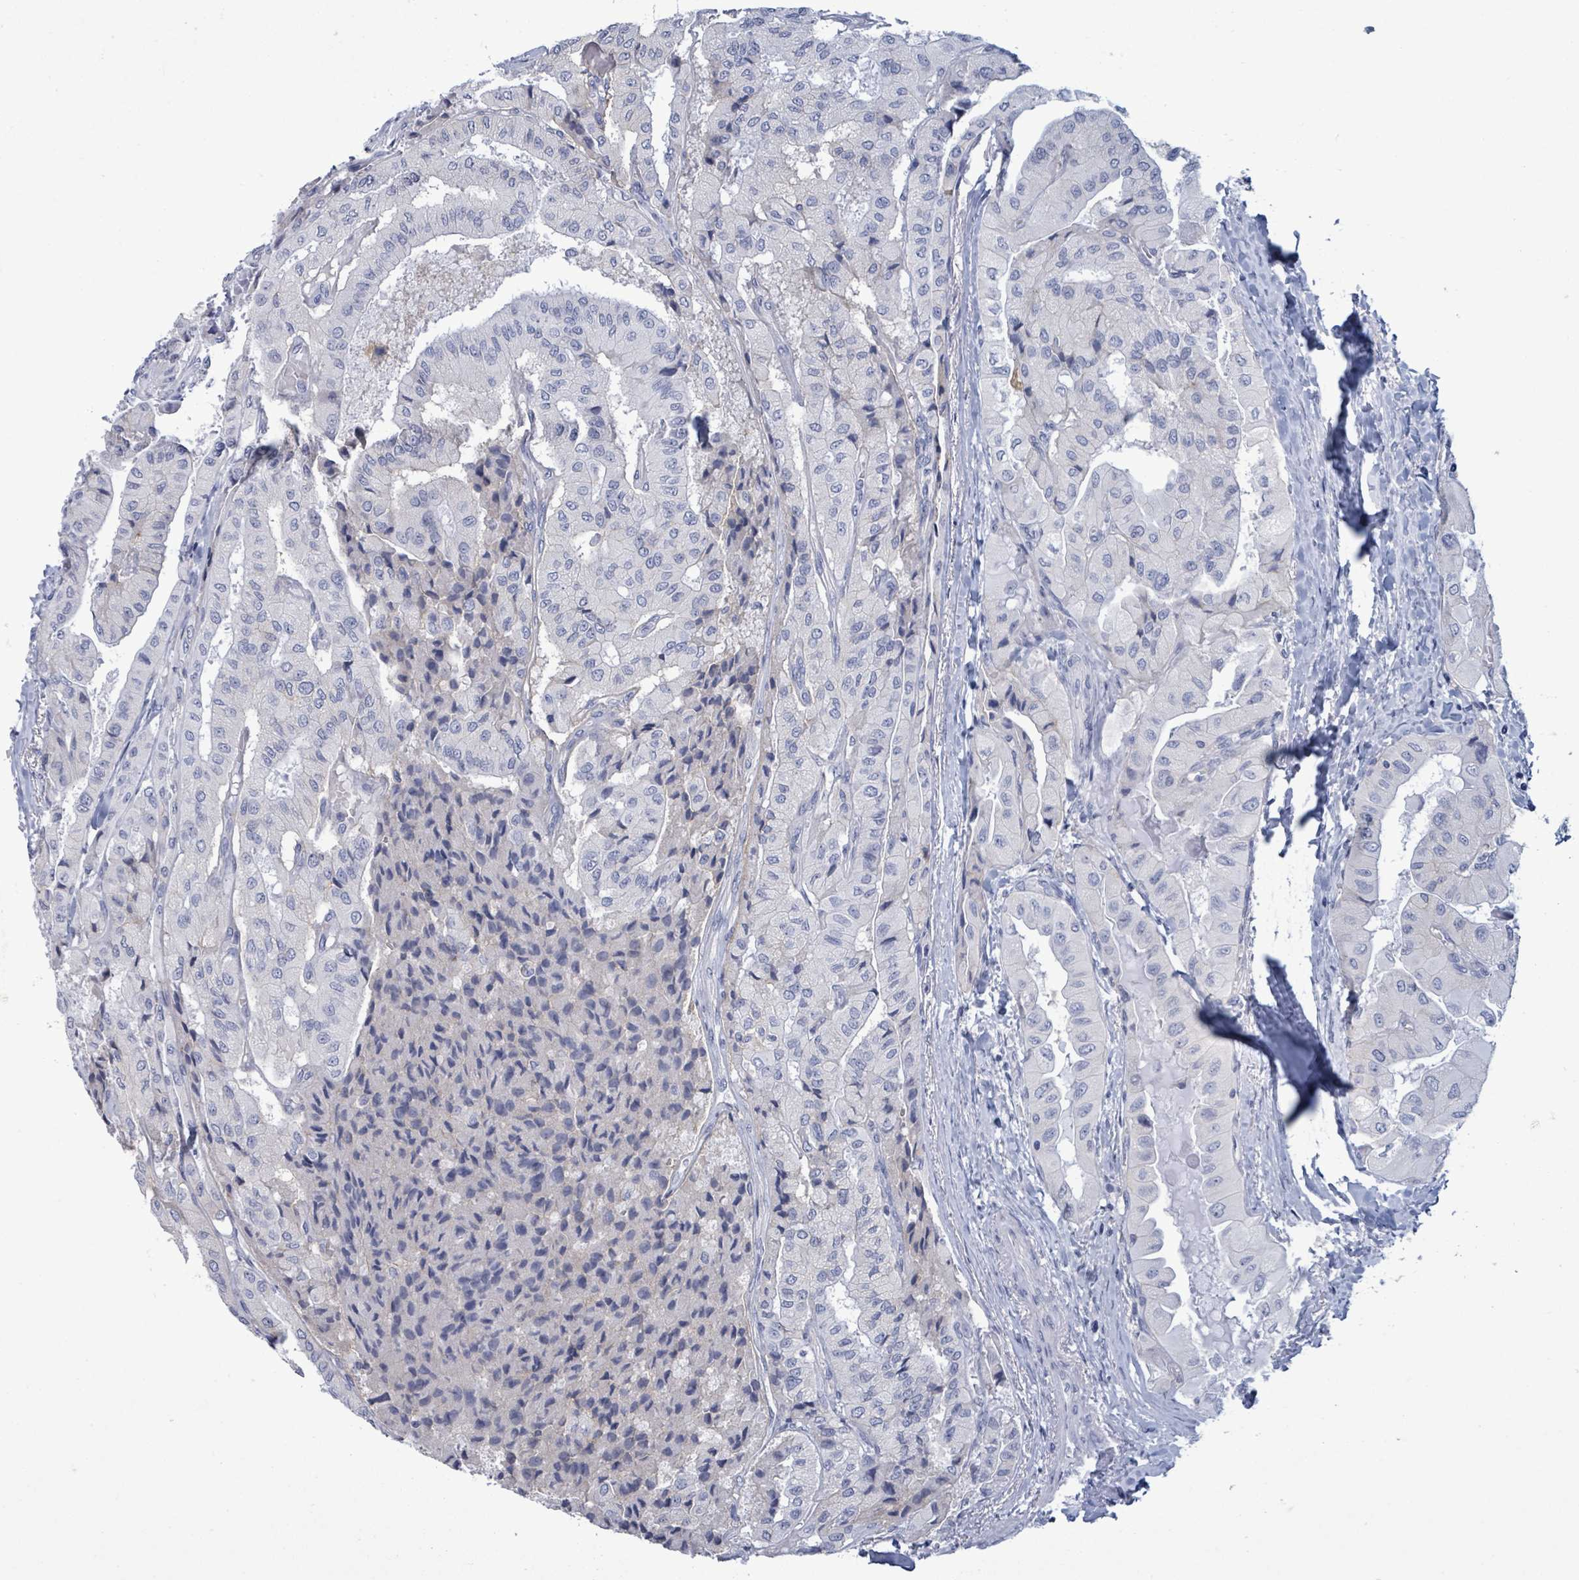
{"staining": {"intensity": "negative", "quantity": "none", "location": "none"}, "tissue": "thyroid cancer", "cell_type": "Tumor cells", "image_type": "cancer", "snomed": [{"axis": "morphology", "description": "Normal tissue, NOS"}, {"axis": "morphology", "description": "Papillary adenocarcinoma, NOS"}, {"axis": "topography", "description": "Thyroid gland"}], "caption": "IHC of thyroid cancer (papillary adenocarcinoma) shows no positivity in tumor cells.", "gene": "BSG", "patient": {"sex": "female", "age": 59}}